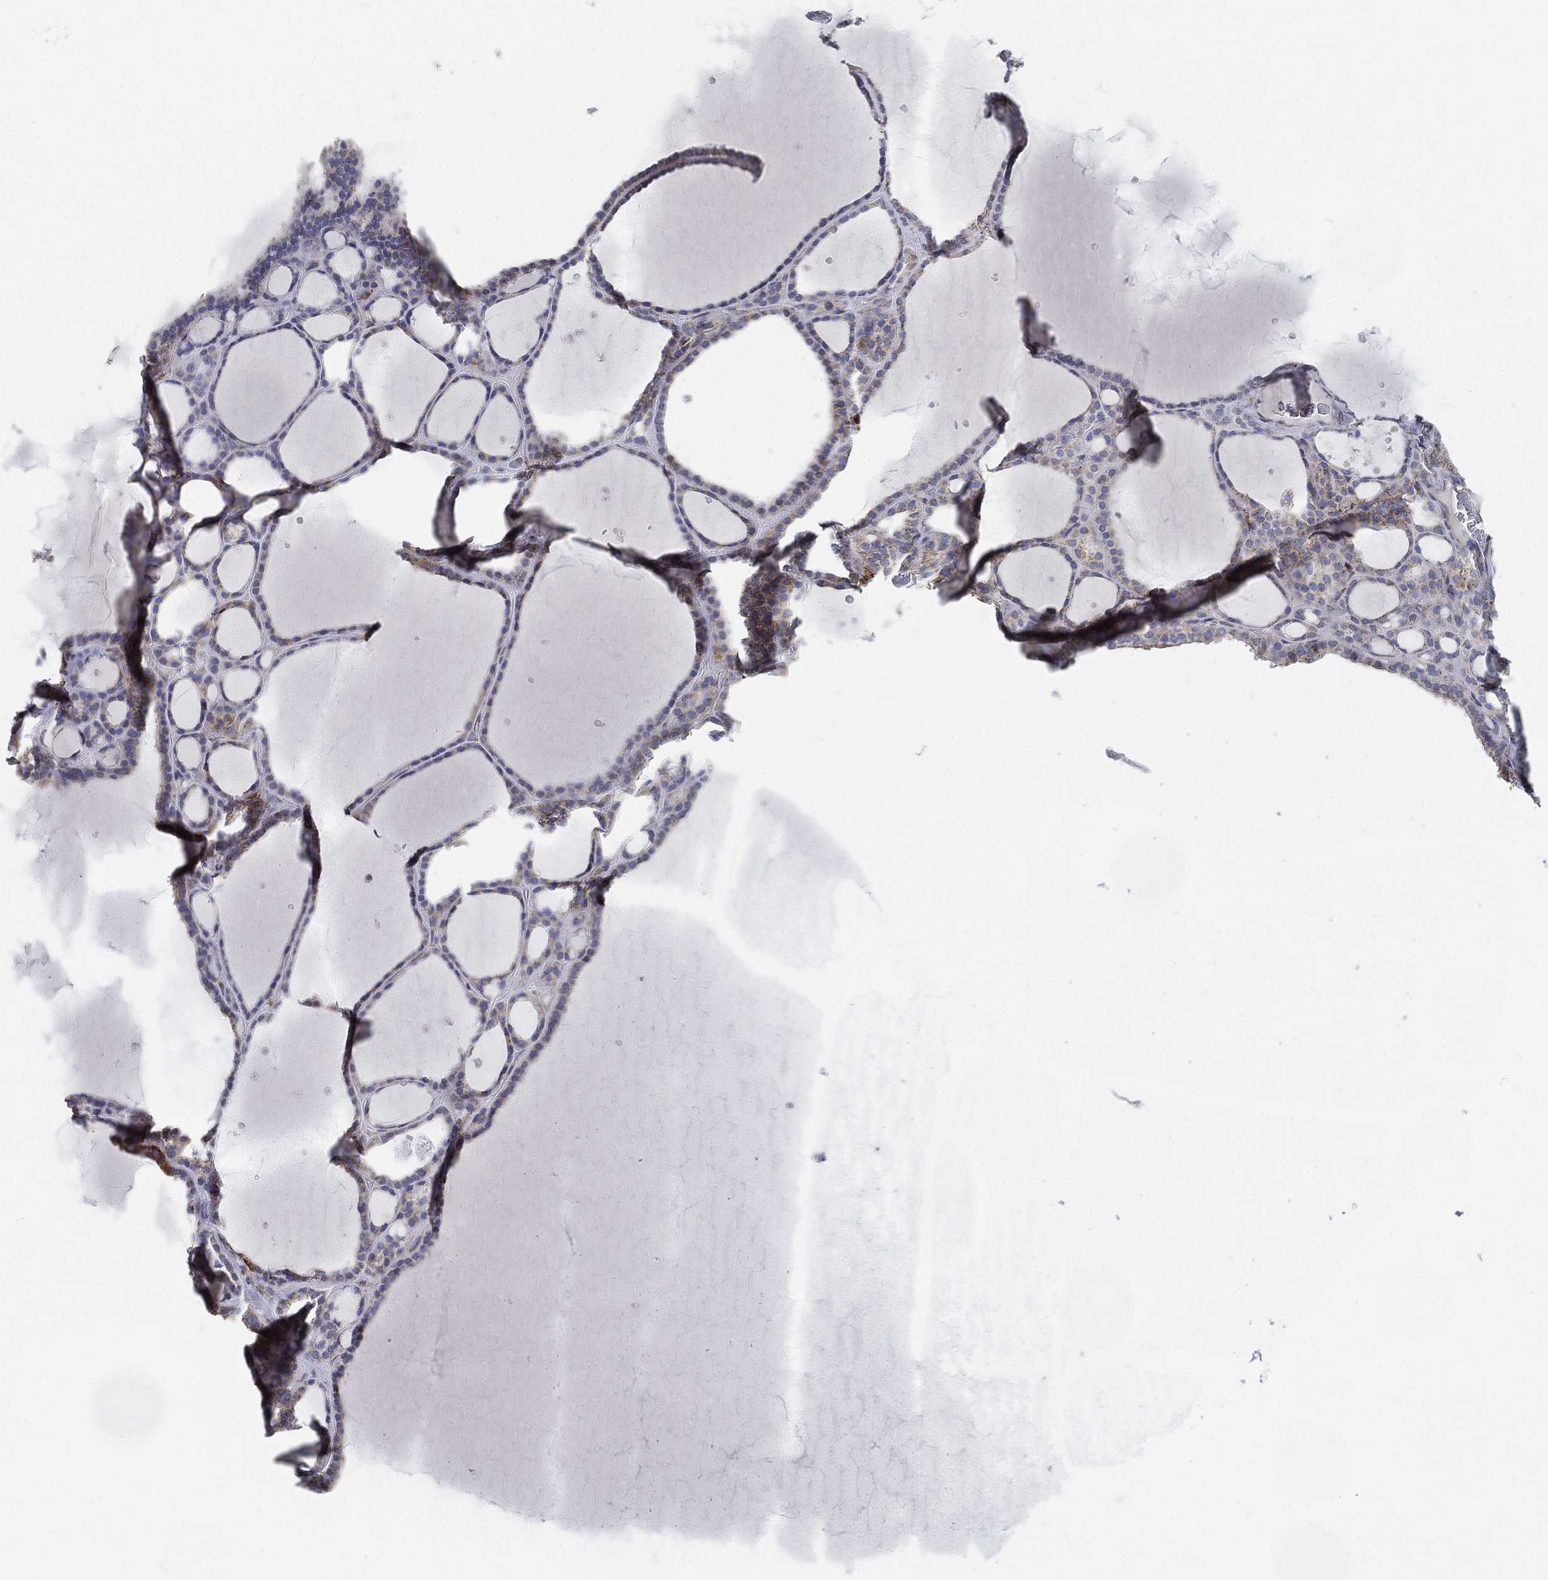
{"staining": {"intensity": "moderate", "quantity": "25%-75%", "location": "cytoplasmic/membranous"}, "tissue": "thyroid gland", "cell_type": "Glandular cells", "image_type": "normal", "snomed": [{"axis": "morphology", "description": "Normal tissue, NOS"}, {"axis": "topography", "description": "Thyroid gland"}], "caption": "IHC of unremarkable thyroid gland exhibits medium levels of moderate cytoplasmic/membranous staining in approximately 25%-75% of glandular cells.", "gene": "CAPN15", "patient": {"sex": "male", "age": 63}}